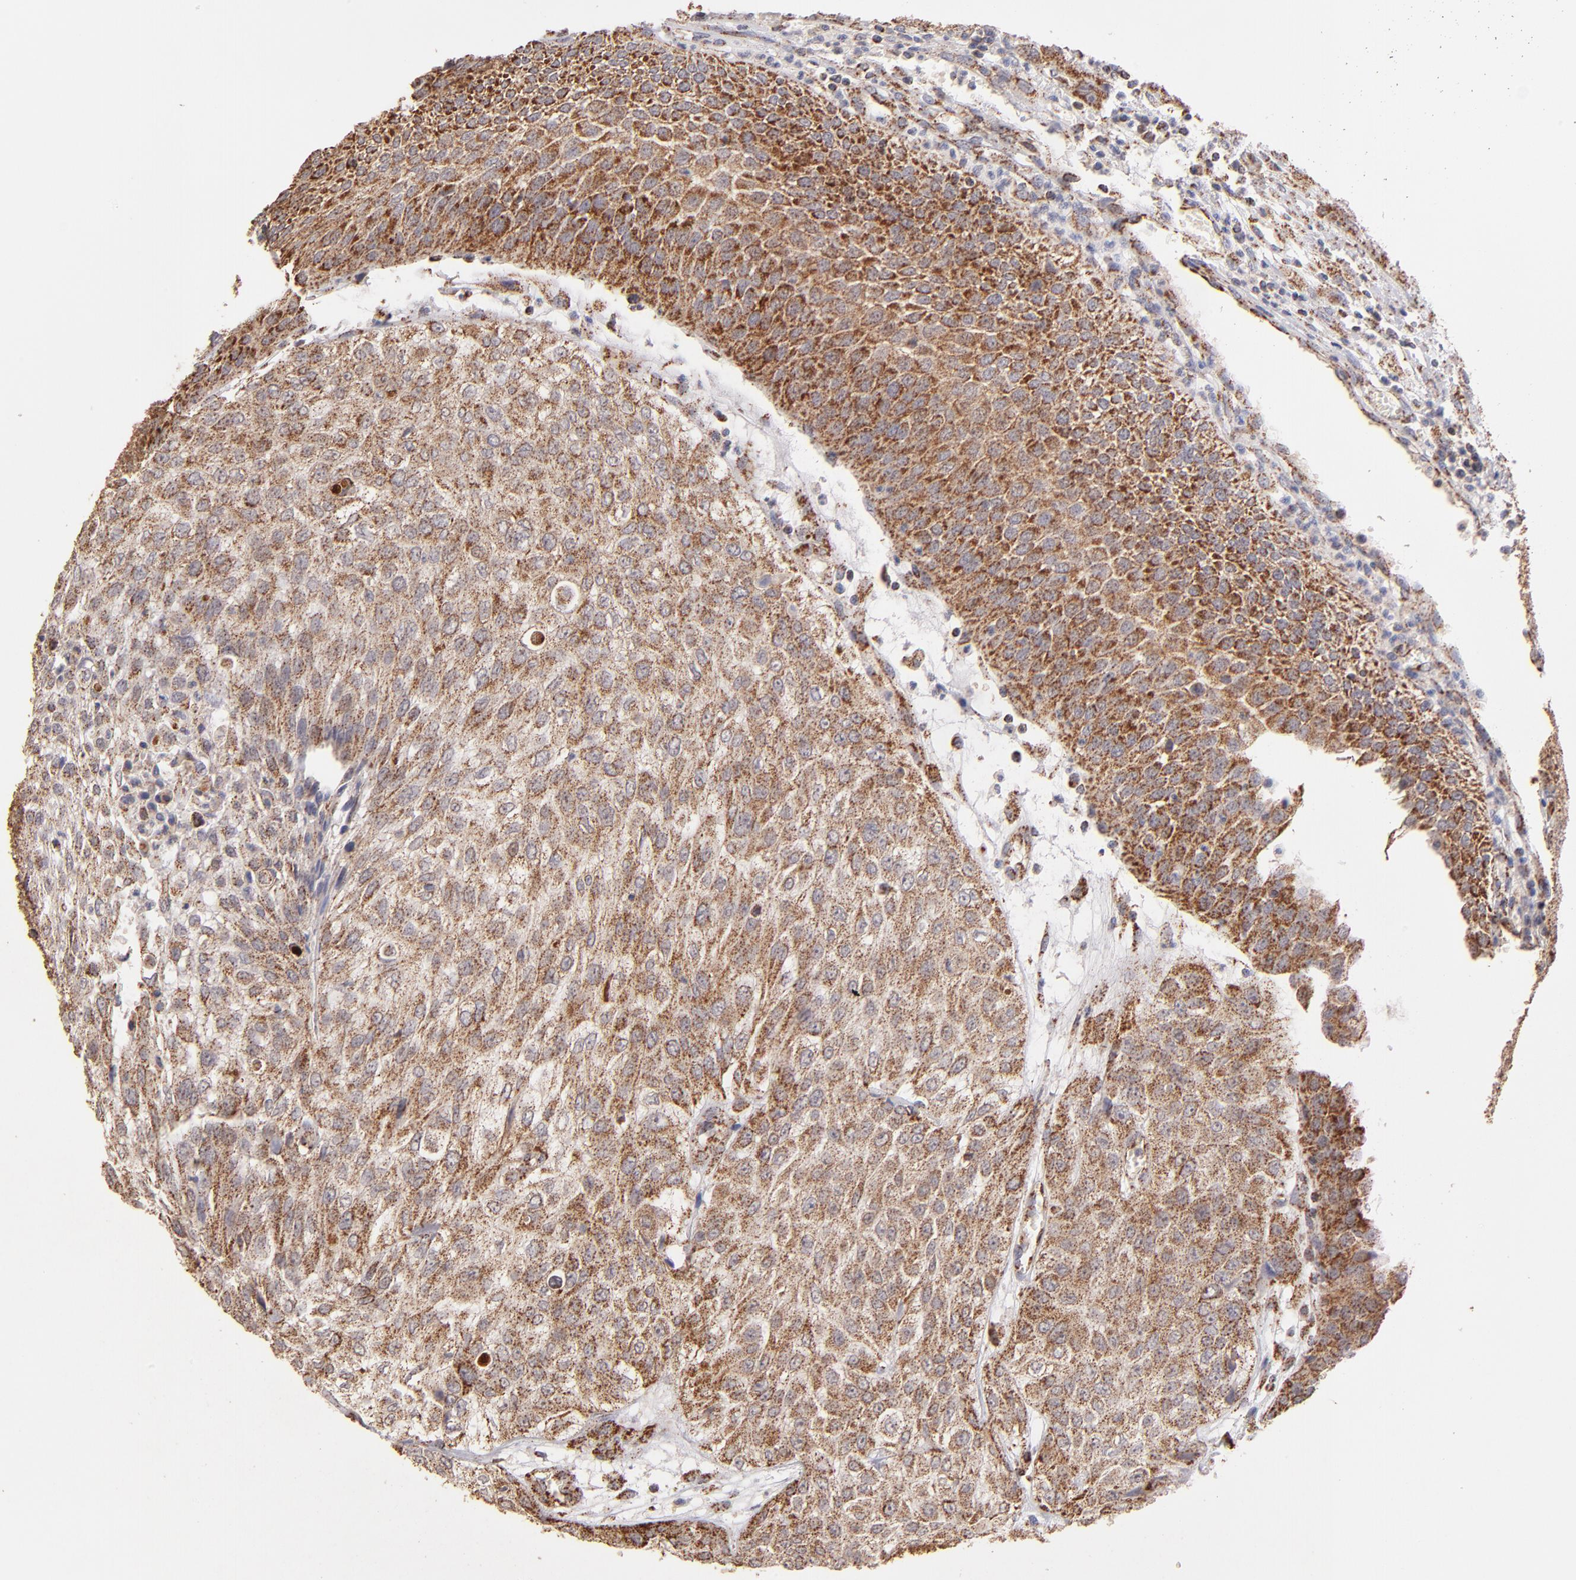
{"staining": {"intensity": "weak", "quantity": ">75%", "location": "cytoplasmic/membranous"}, "tissue": "urothelial cancer", "cell_type": "Tumor cells", "image_type": "cancer", "snomed": [{"axis": "morphology", "description": "Urothelial carcinoma, High grade"}, {"axis": "topography", "description": "Urinary bladder"}], "caption": "This histopathology image shows IHC staining of human urothelial cancer, with low weak cytoplasmic/membranous positivity in about >75% of tumor cells.", "gene": "DLST", "patient": {"sex": "male", "age": 57}}